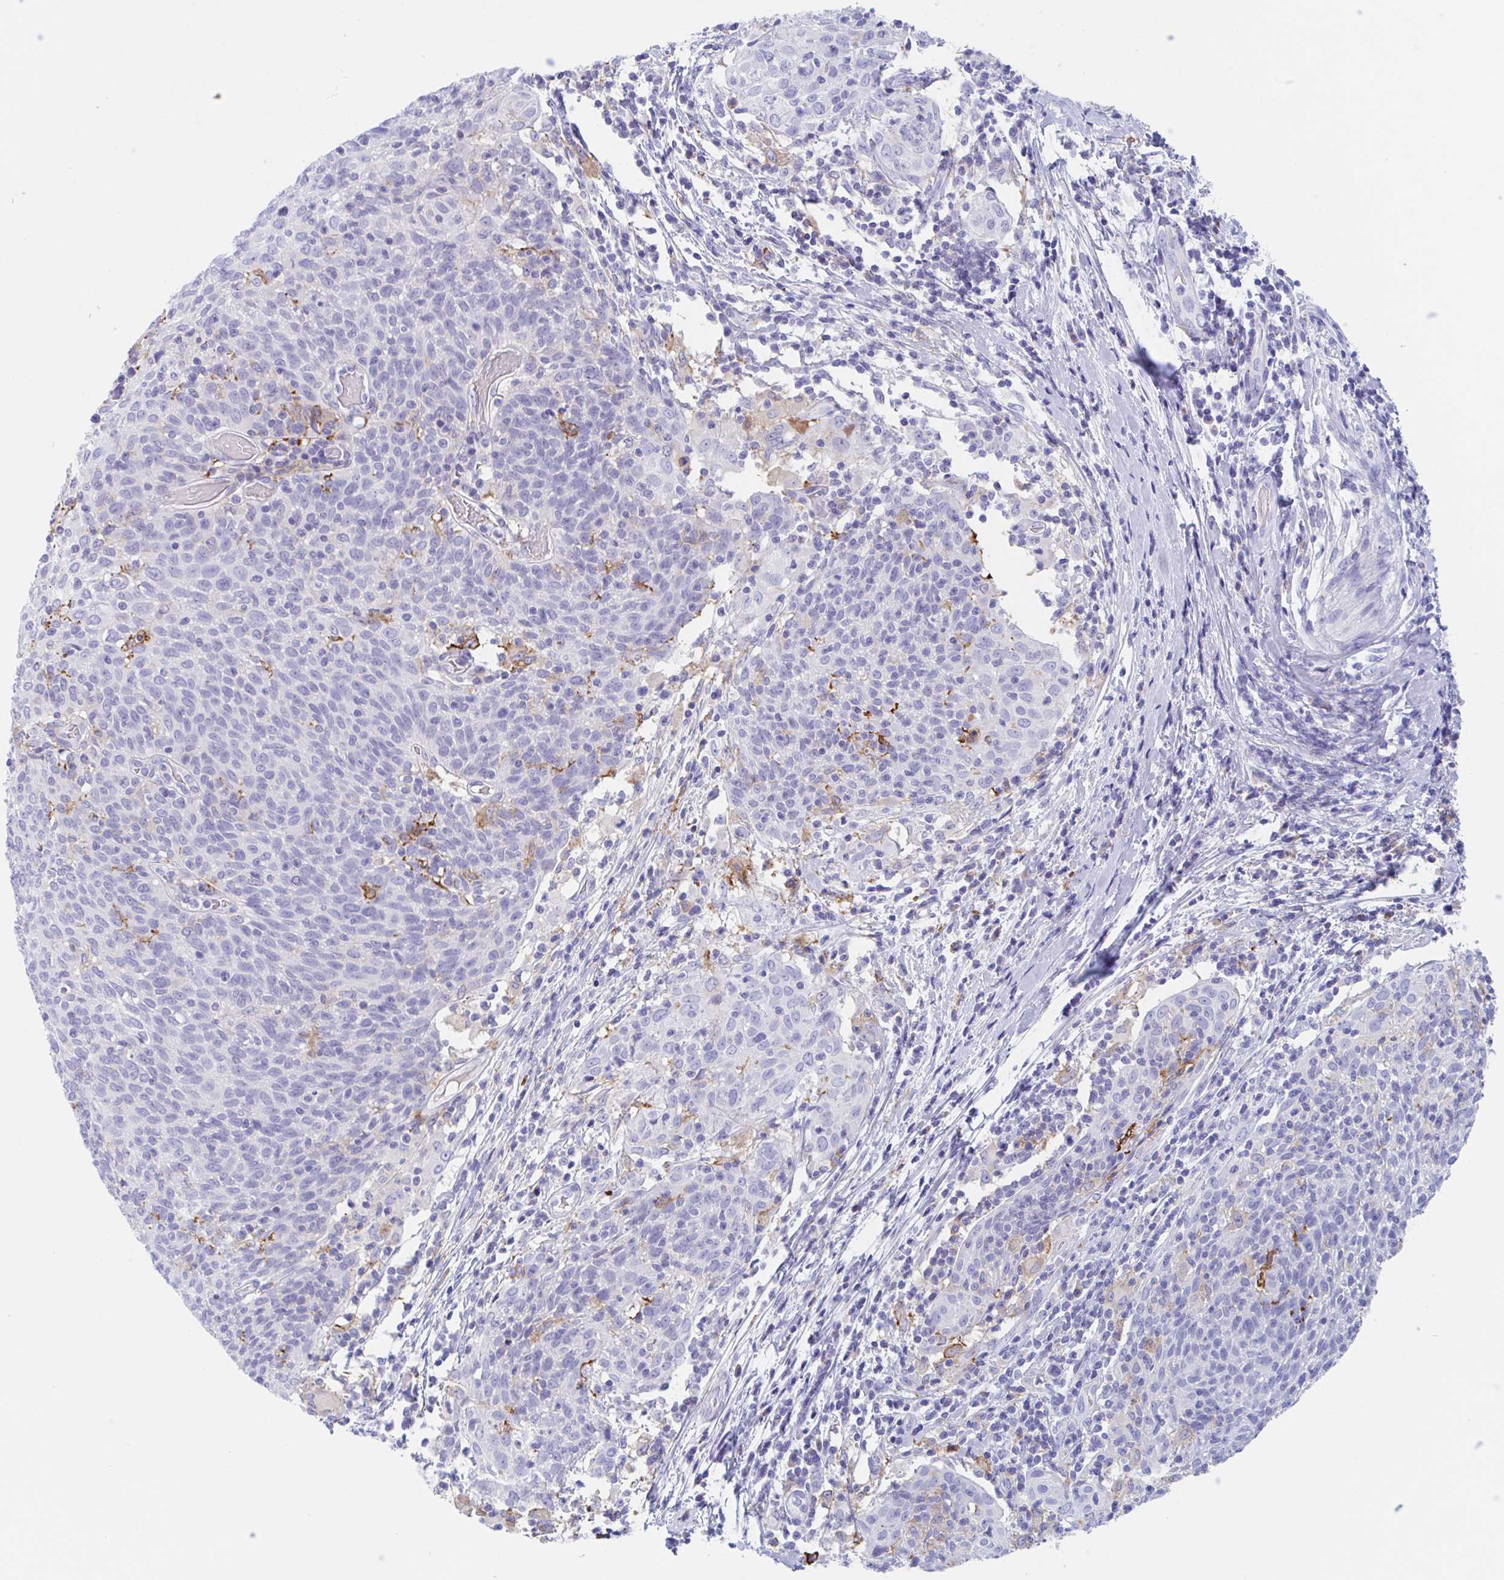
{"staining": {"intensity": "negative", "quantity": "none", "location": "none"}, "tissue": "cervical cancer", "cell_type": "Tumor cells", "image_type": "cancer", "snomed": [{"axis": "morphology", "description": "Squamous cell carcinoma, NOS"}, {"axis": "topography", "description": "Cervix"}], "caption": "IHC image of neoplastic tissue: cervical squamous cell carcinoma stained with DAB (3,3'-diaminobenzidine) shows no significant protein expression in tumor cells. The staining is performed using DAB brown chromogen with nuclei counter-stained in using hematoxylin.", "gene": "ANKRD9", "patient": {"sex": "female", "age": 52}}